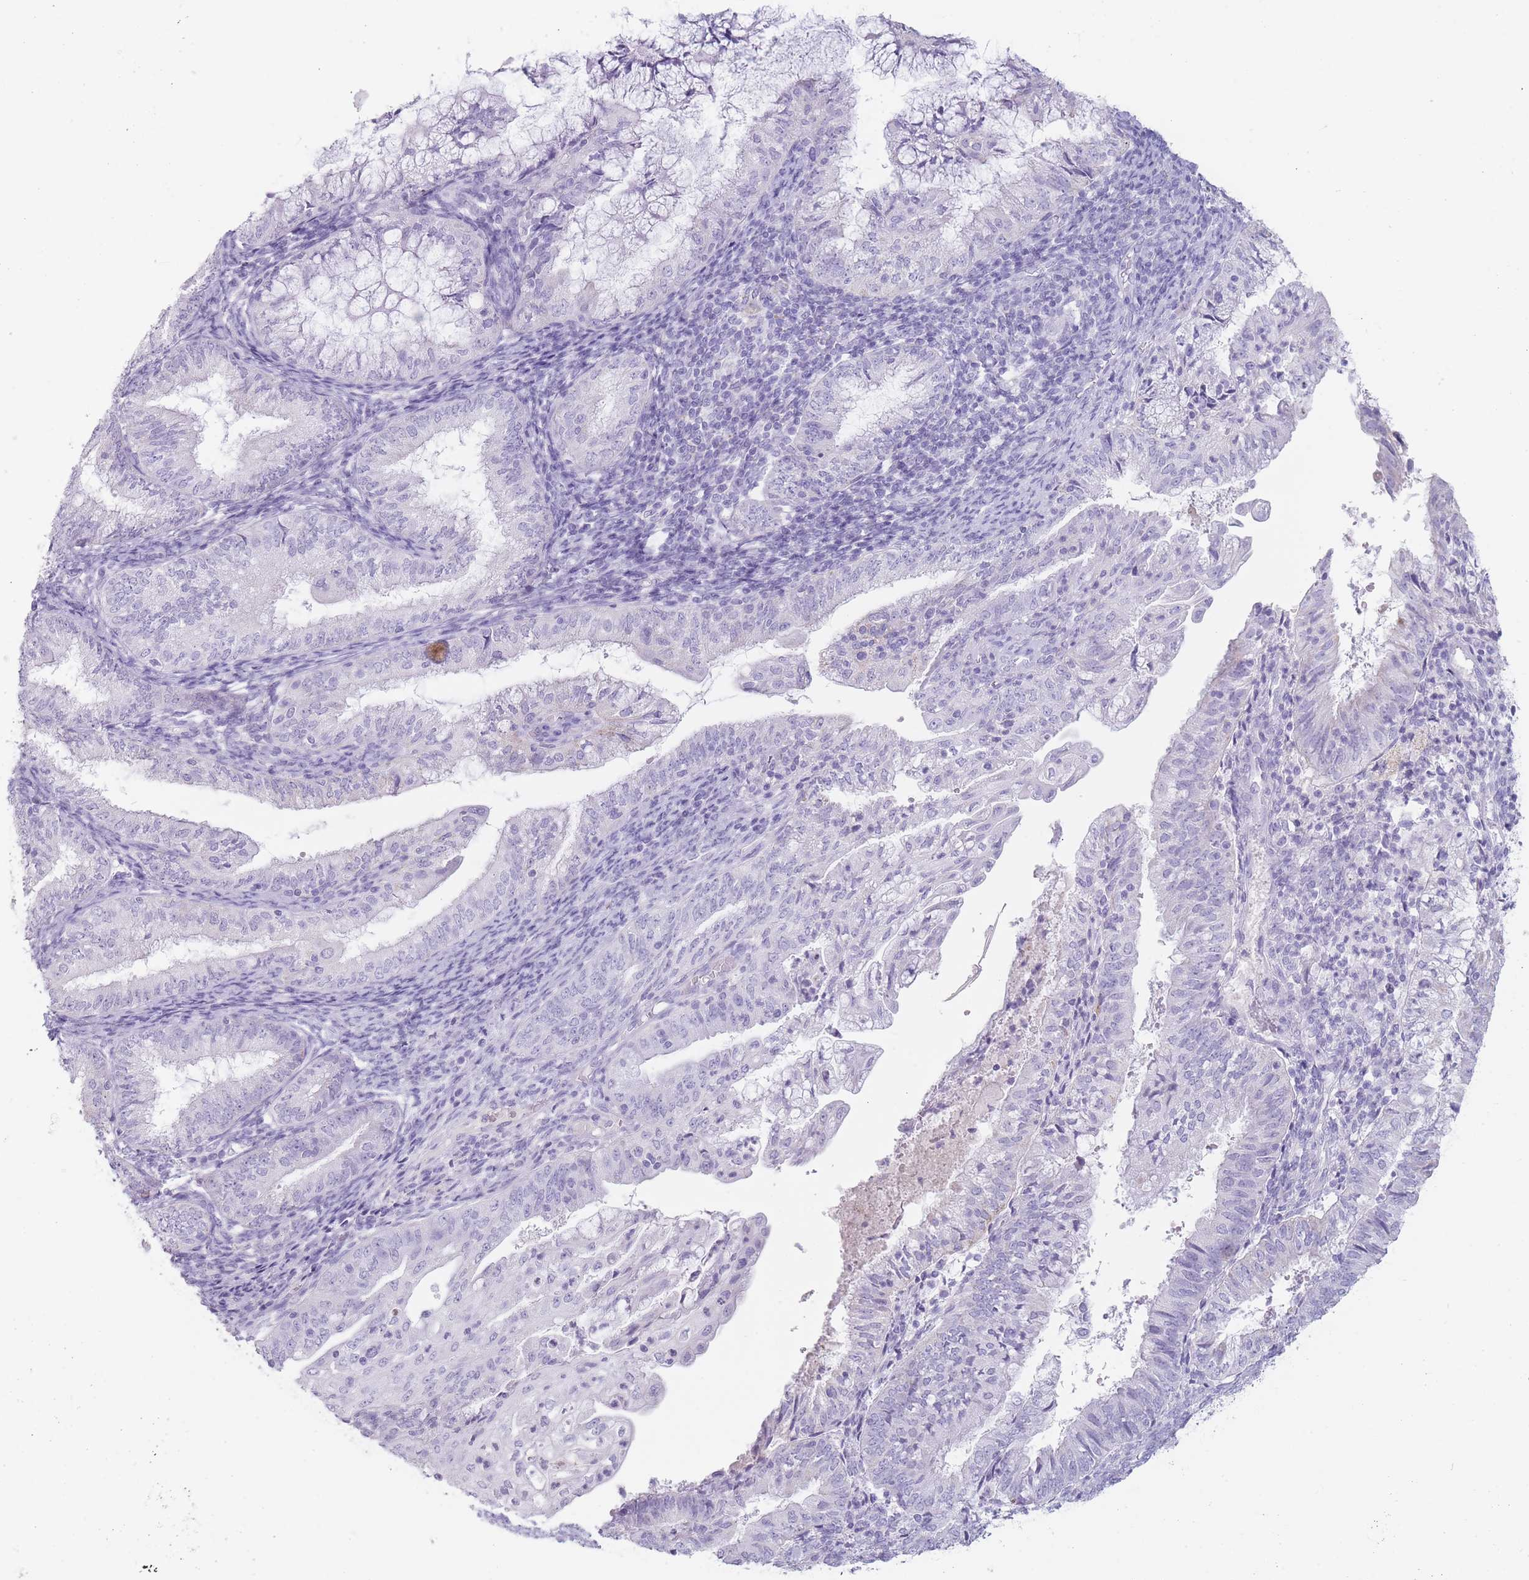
{"staining": {"intensity": "negative", "quantity": "none", "location": "none"}, "tissue": "endometrial cancer", "cell_type": "Tumor cells", "image_type": "cancer", "snomed": [{"axis": "morphology", "description": "Adenocarcinoma, NOS"}, {"axis": "topography", "description": "Endometrium"}], "caption": "Protein analysis of endometrial cancer reveals no significant positivity in tumor cells. (IHC, brightfield microscopy, high magnification).", "gene": "GPR12", "patient": {"sex": "female", "age": 55}}